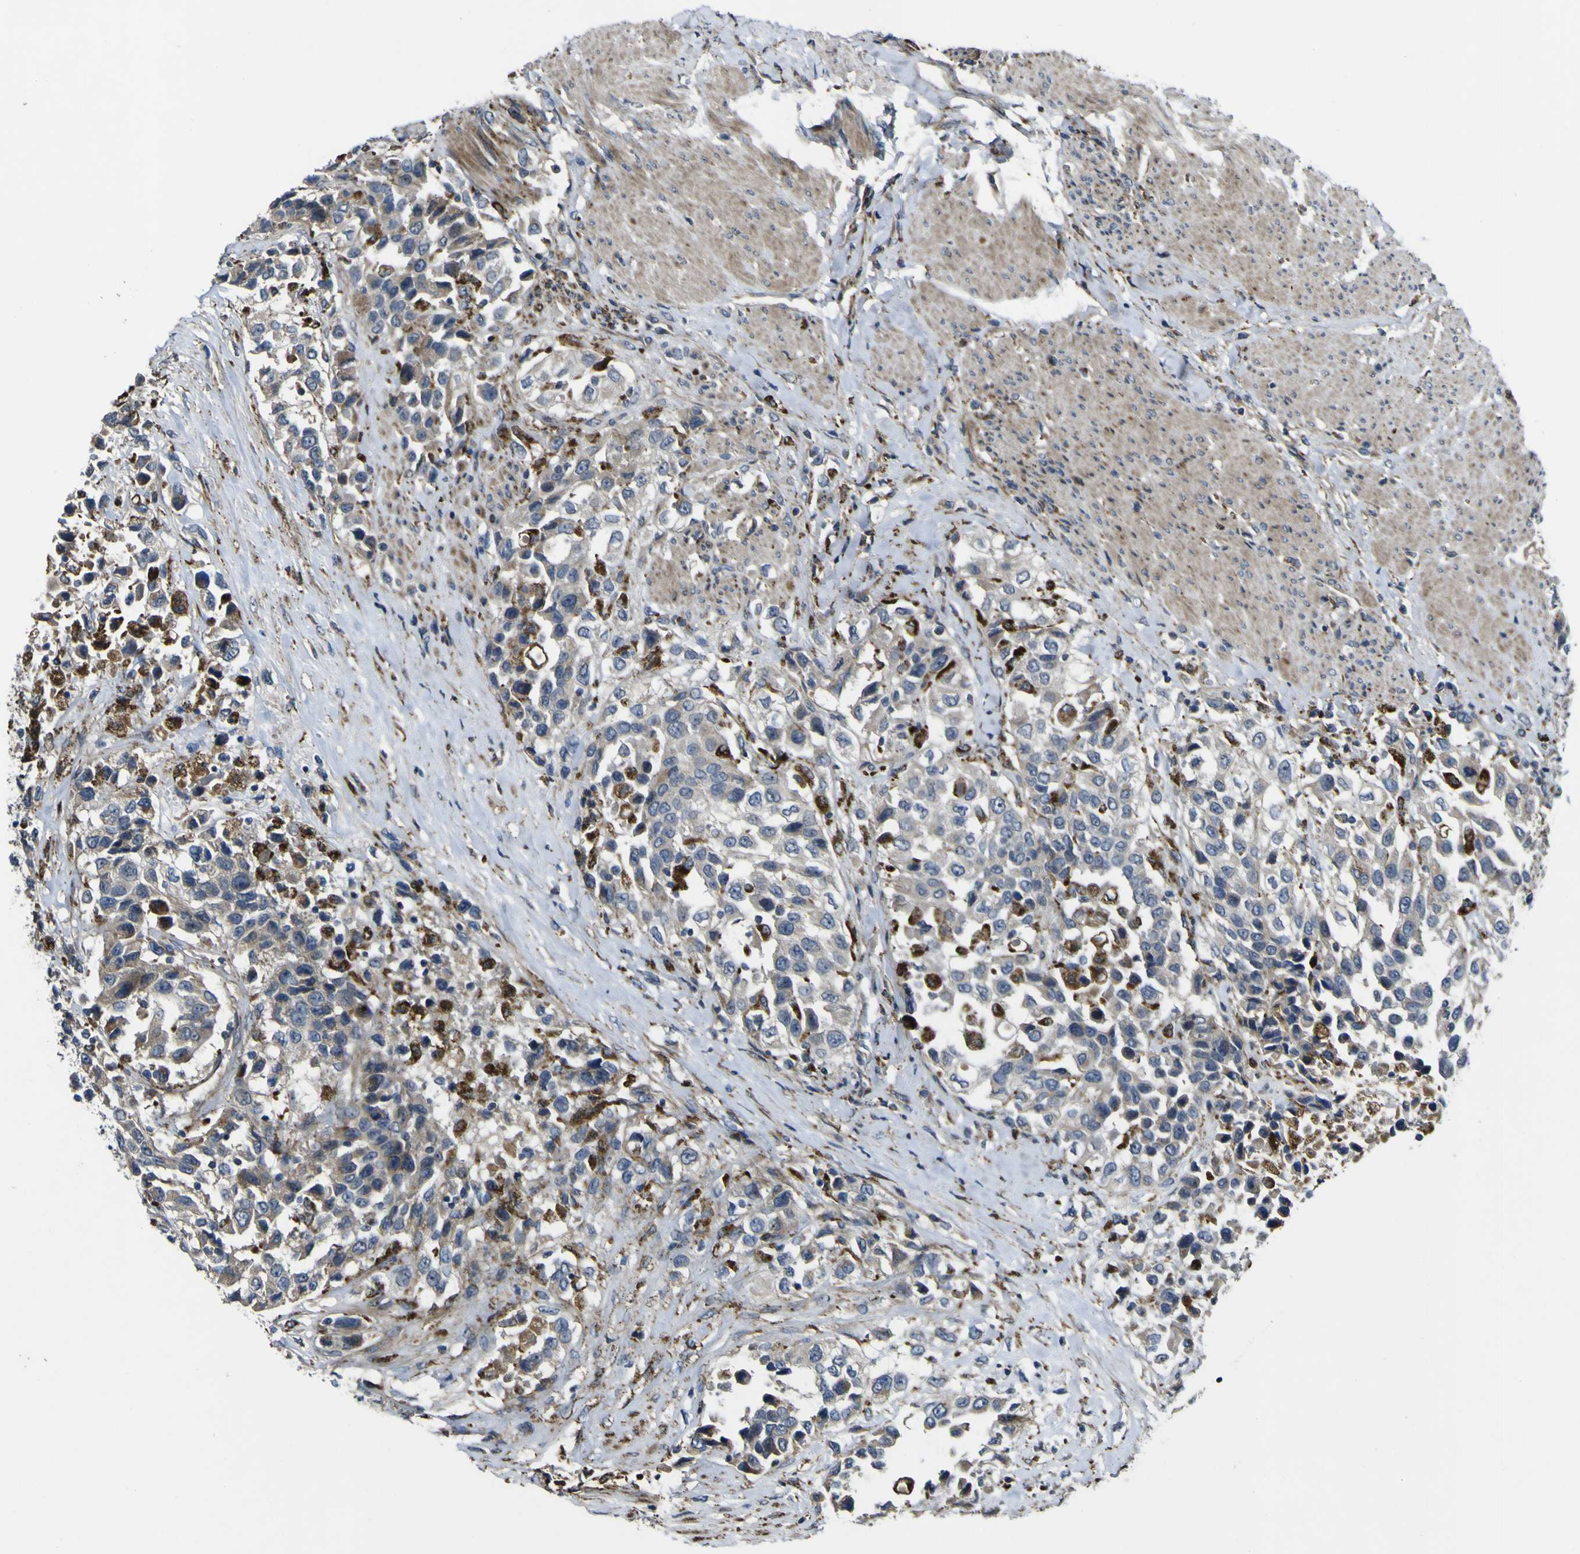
{"staining": {"intensity": "negative", "quantity": "none", "location": "none"}, "tissue": "urothelial cancer", "cell_type": "Tumor cells", "image_type": "cancer", "snomed": [{"axis": "morphology", "description": "Urothelial carcinoma, High grade"}, {"axis": "topography", "description": "Urinary bladder"}], "caption": "Immunohistochemistry photomicrograph of urothelial cancer stained for a protein (brown), which reveals no expression in tumor cells. (IHC, brightfield microscopy, high magnification).", "gene": "GPLD1", "patient": {"sex": "female", "age": 80}}